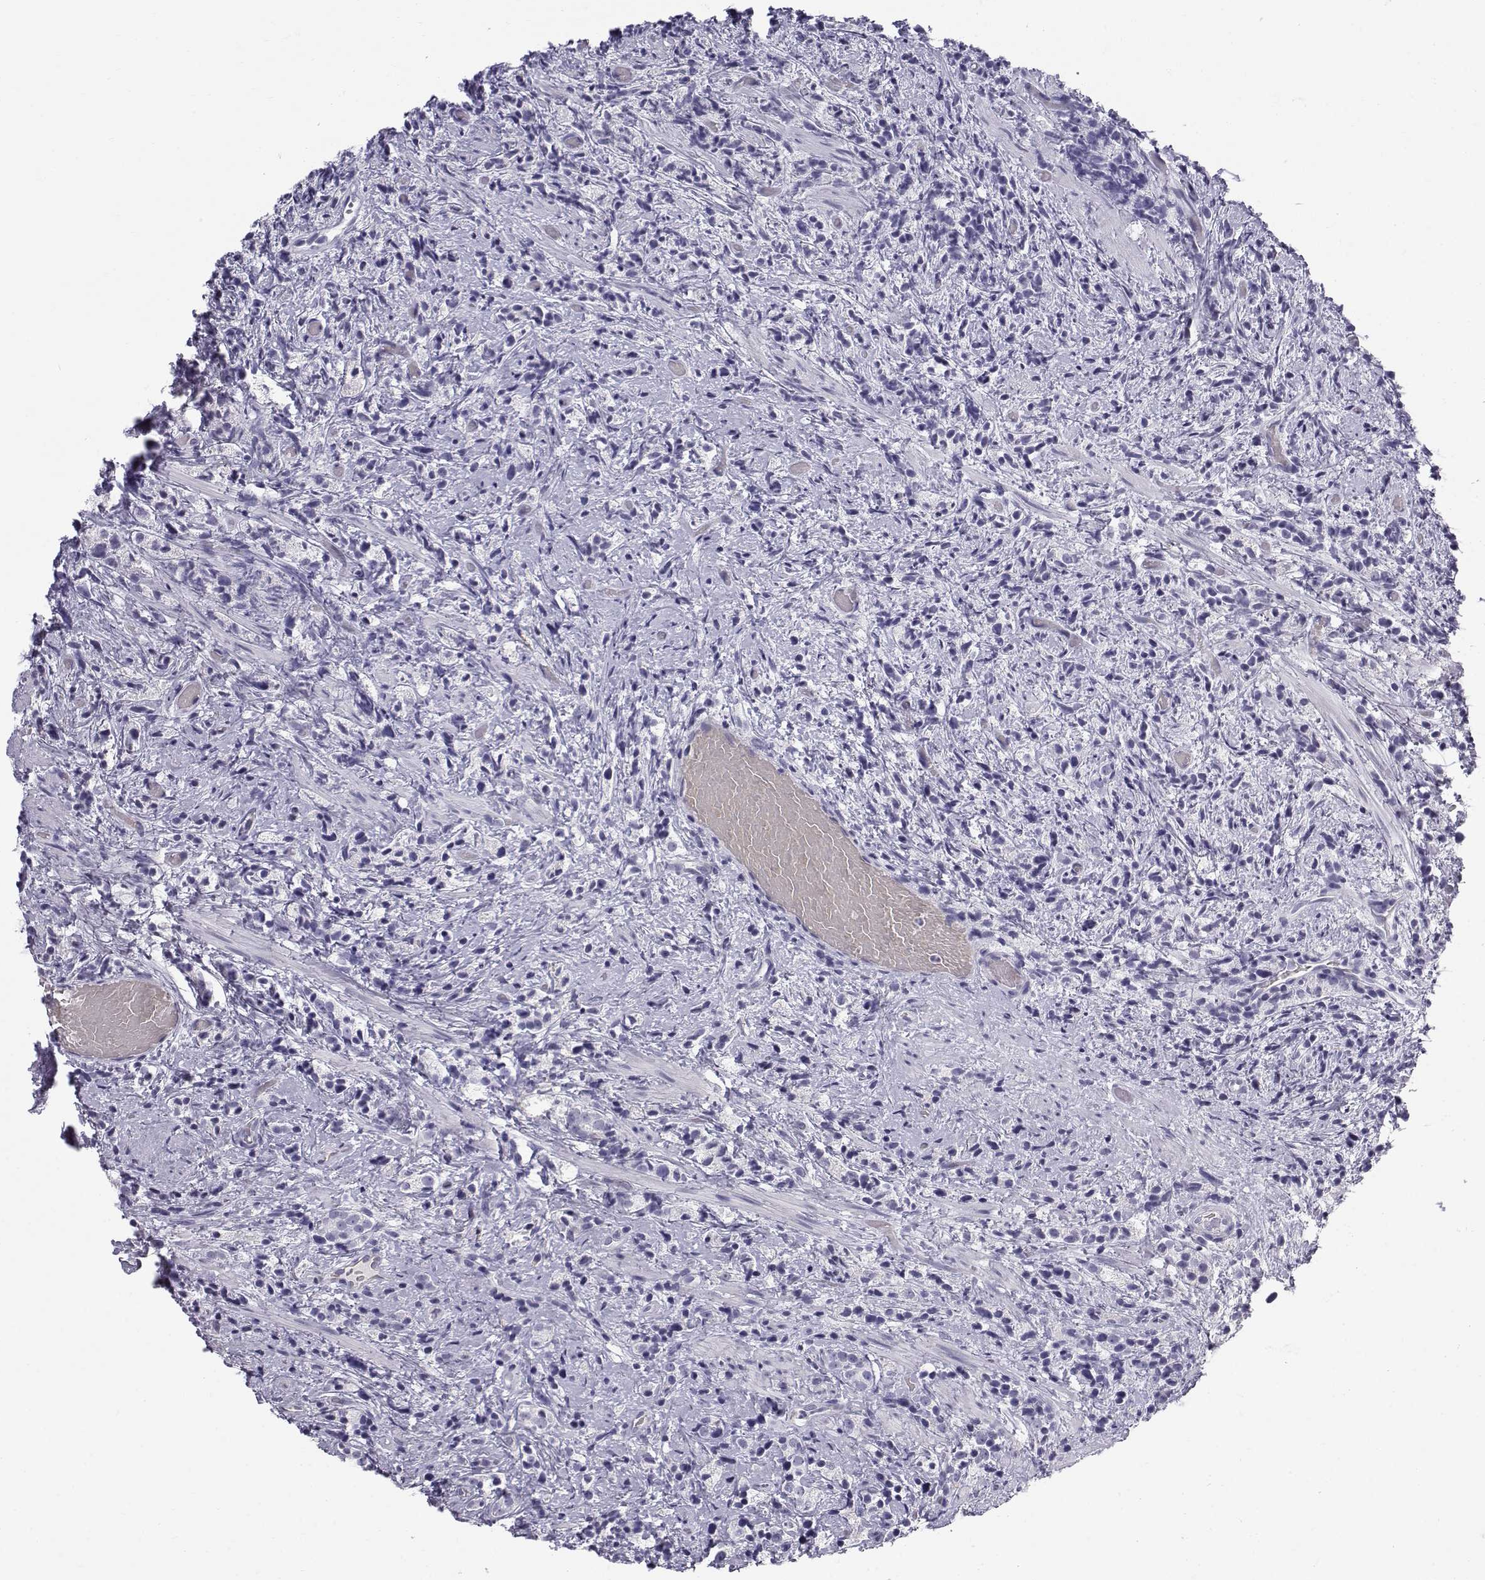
{"staining": {"intensity": "negative", "quantity": "none", "location": "none"}, "tissue": "prostate cancer", "cell_type": "Tumor cells", "image_type": "cancer", "snomed": [{"axis": "morphology", "description": "Adenocarcinoma, High grade"}, {"axis": "topography", "description": "Prostate"}], "caption": "Human prostate cancer (high-grade adenocarcinoma) stained for a protein using immunohistochemistry demonstrates no staining in tumor cells.", "gene": "RNASE12", "patient": {"sex": "male", "age": 53}}